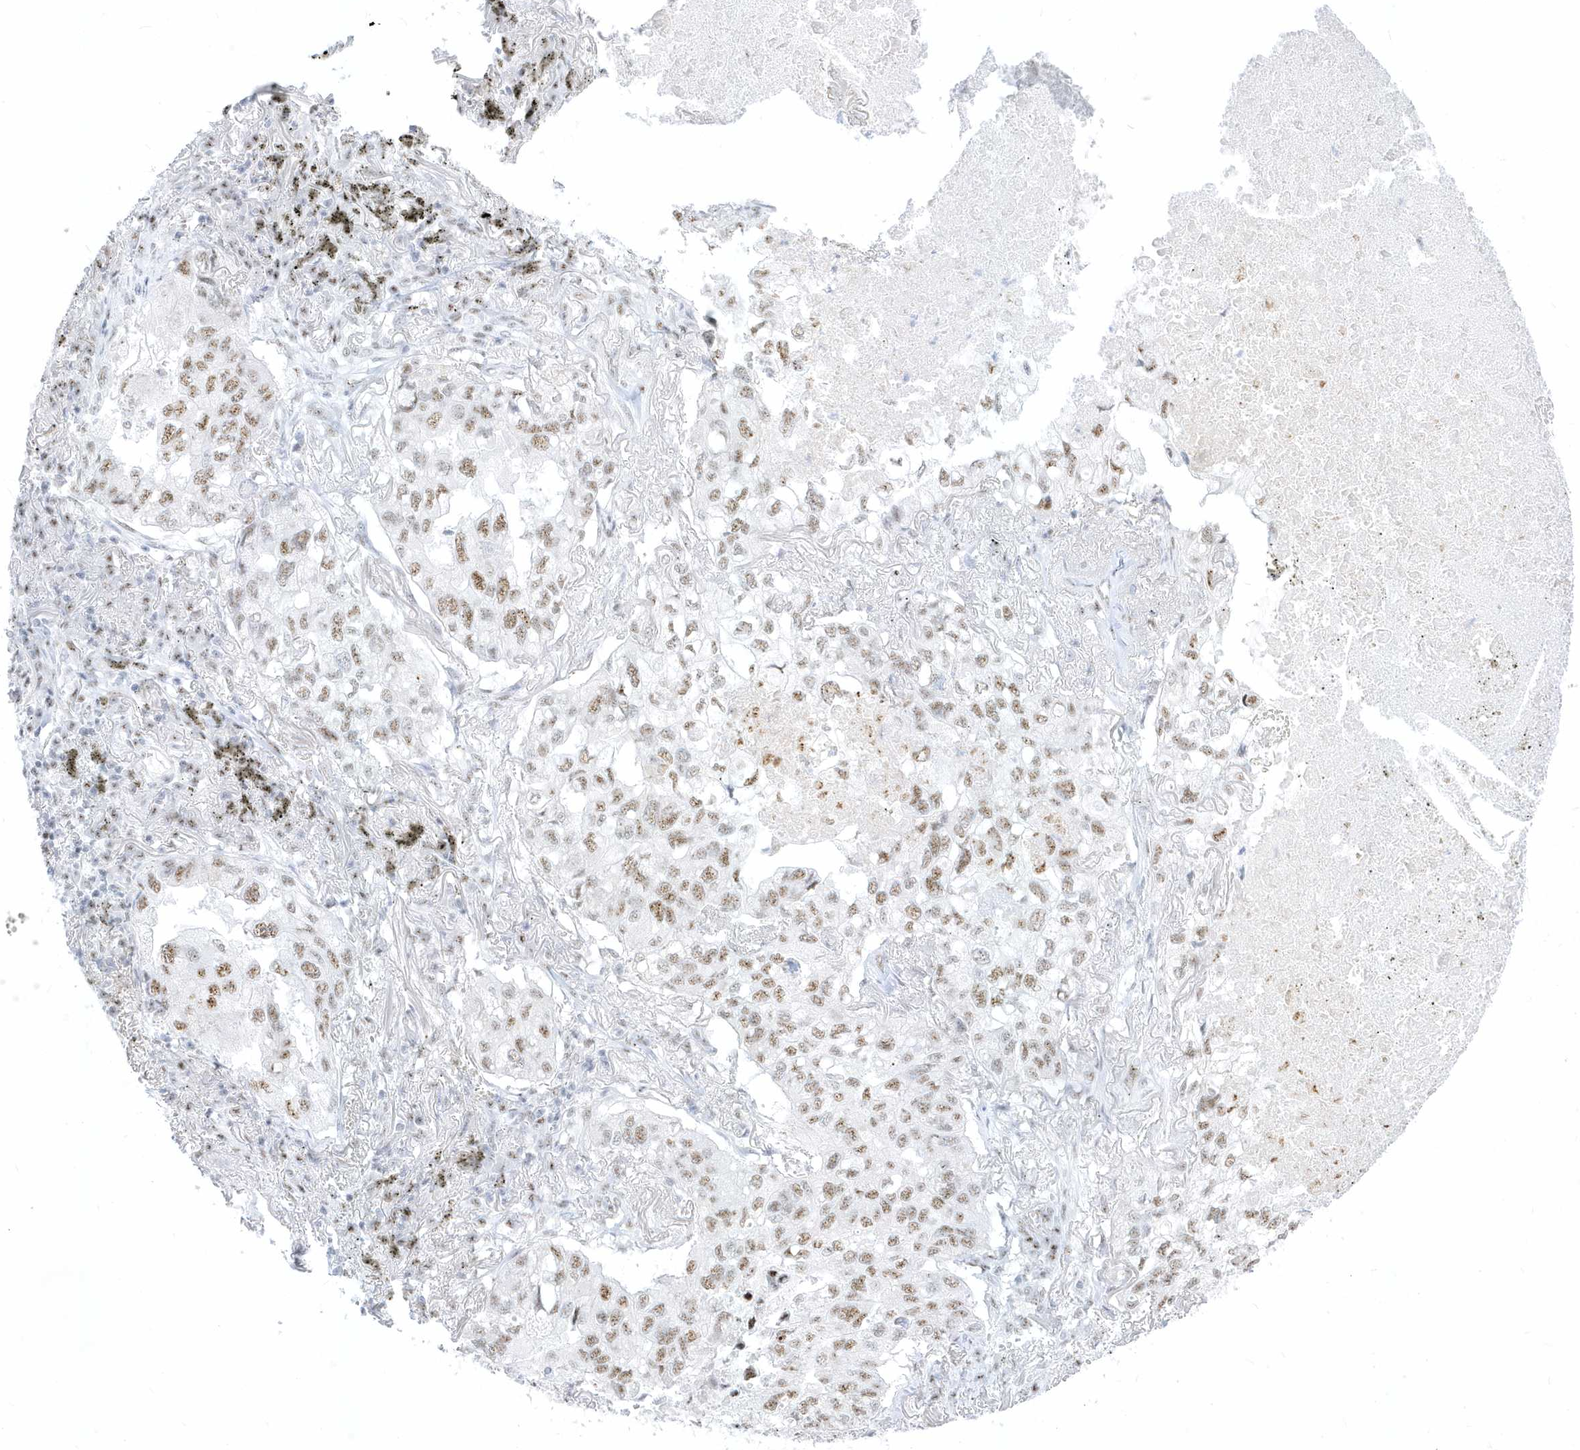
{"staining": {"intensity": "moderate", "quantity": ">75%", "location": "nuclear"}, "tissue": "lung cancer", "cell_type": "Tumor cells", "image_type": "cancer", "snomed": [{"axis": "morphology", "description": "Adenocarcinoma, NOS"}, {"axis": "topography", "description": "Lung"}], "caption": "Immunohistochemical staining of lung adenocarcinoma shows moderate nuclear protein staining in approximately >75% of tumor cells. (DAB (3,3'-diaminobenzidine) = brown stain, brightfield microscopy at high magnification).", "gene": "PLEKHN1", "patient": {"sex": "male", "age": 65}}